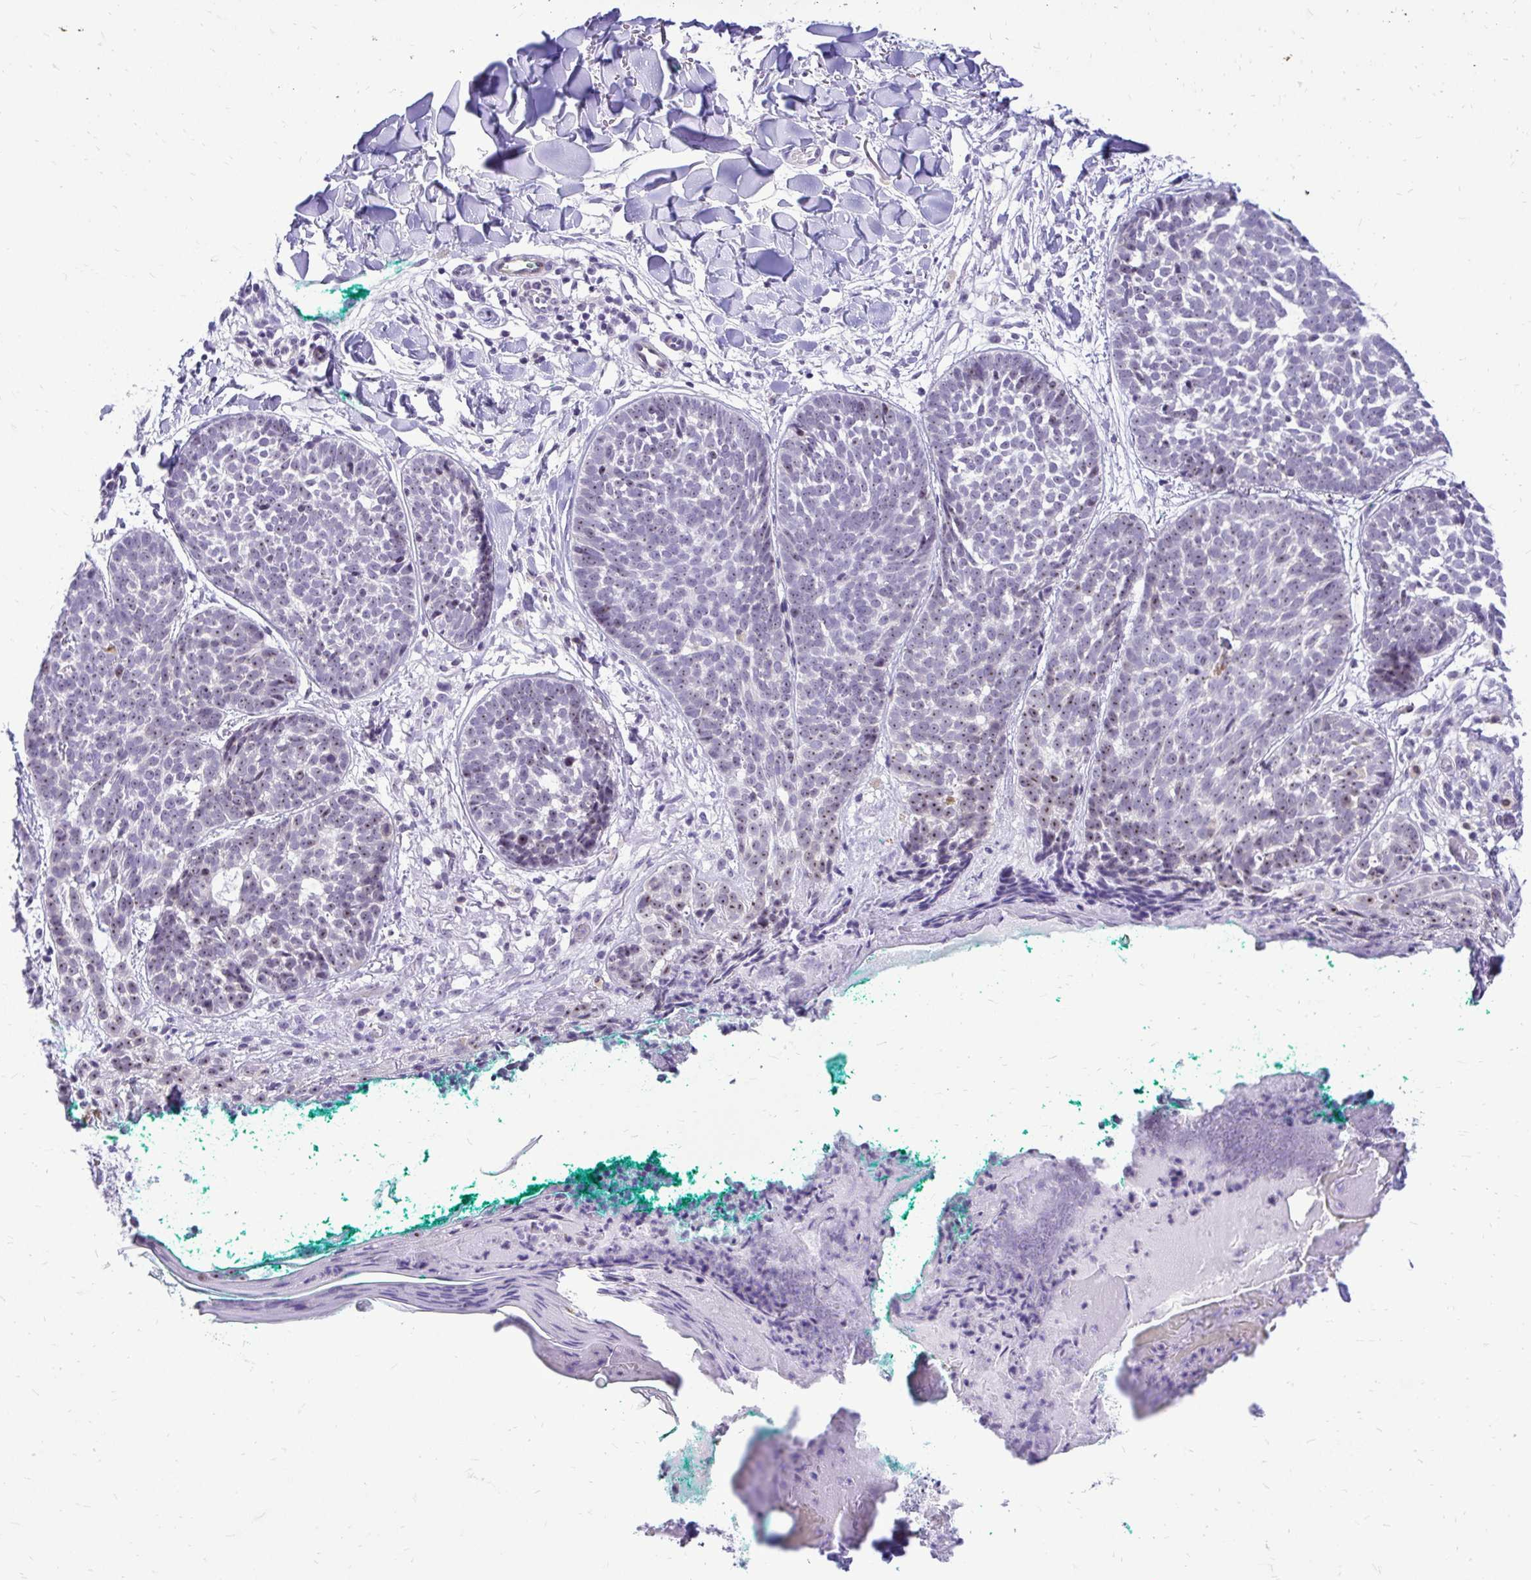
{"staining": {"intensity": "weak", "quantity": "25%-75%", "location": "nuclear"}, "tissue": "skin cancer", "cell_type": "Tumor cells", "image_type": "cancer", "snomed": [{"axis": "morphology", "description": "Basal cell carcinoma"}, {"axis": "topography", "description": "Skin"}, {"axis": "topography", "description": "Skin of neck"}, {"axis": "topography", "description": "Skin of shoulder"}, {"axis": "topography", "description": "Skin of back"}], "caption": "Skin cancer stained with a brown dye exhibits weak nuclear positive positivity in about 25%-75% of tumor cells.", "gene": "NIFK", "patient": {"sex": "male", "age": 80}}